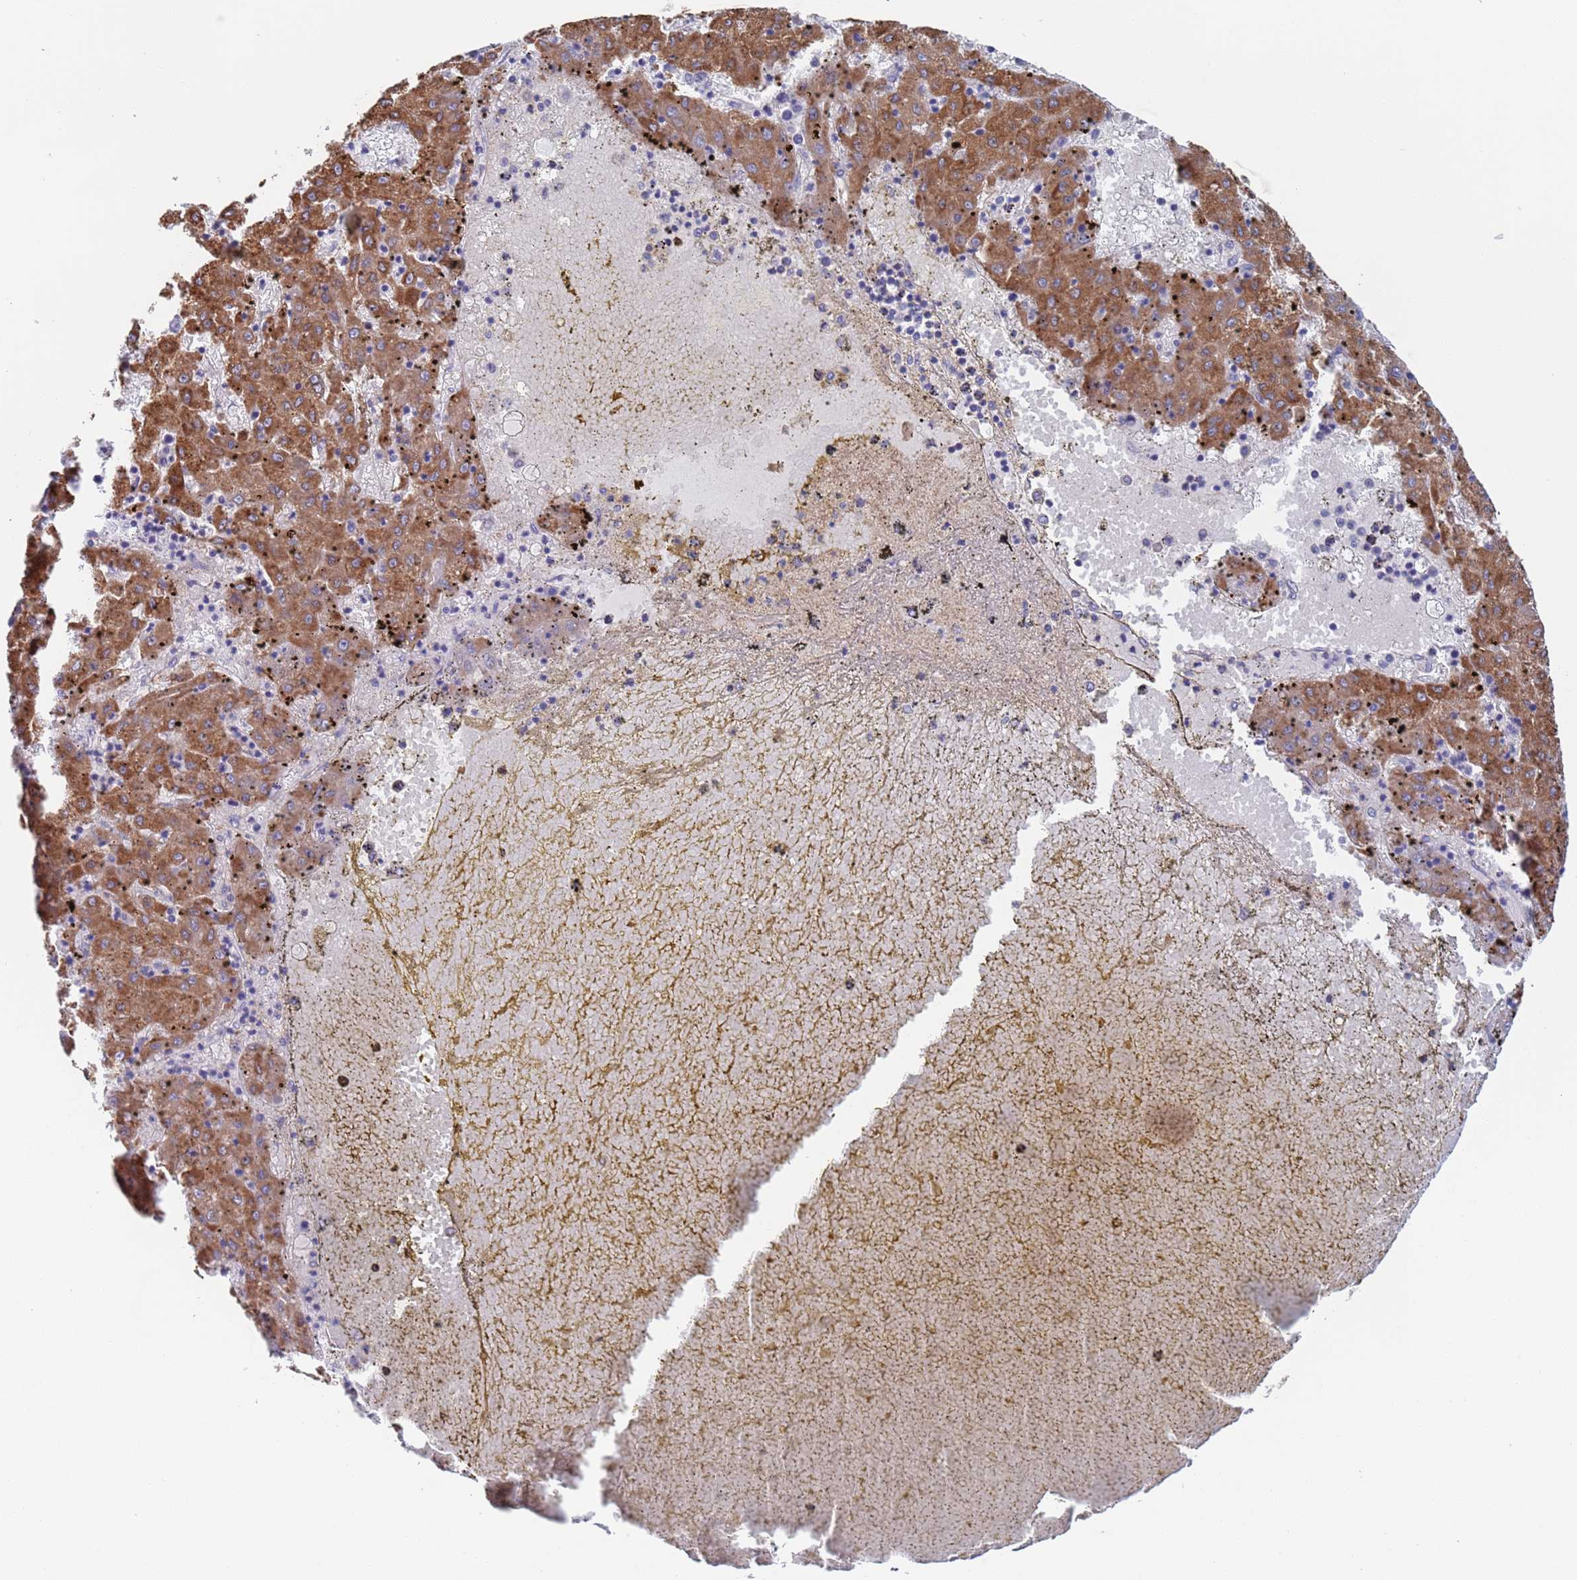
{"staining": {"intensity": "moderate", "quantity": ">75%", "location": "cytoplasmic/membranous"}, "tissue": "liver cancer", "cell_type": "Tumor cells", "image_type": "cancer", "snomed": [{"axis": "morphology", "description": "Carcinoma, Hepatocellular, NOS"}, {"axis": "topography", "description": "Liver"}], "caption": "A medium amount of moderate cytoplasmic/membranous positivity is identified in about >75% of tumor cells in liver cancer (hepatocellular carcinoma) tissue. (brown staining indicates protein expression, while blue staining denotes nuclei).", "gene": "PET117", "patient": {"sex": "male", "age": 72}}